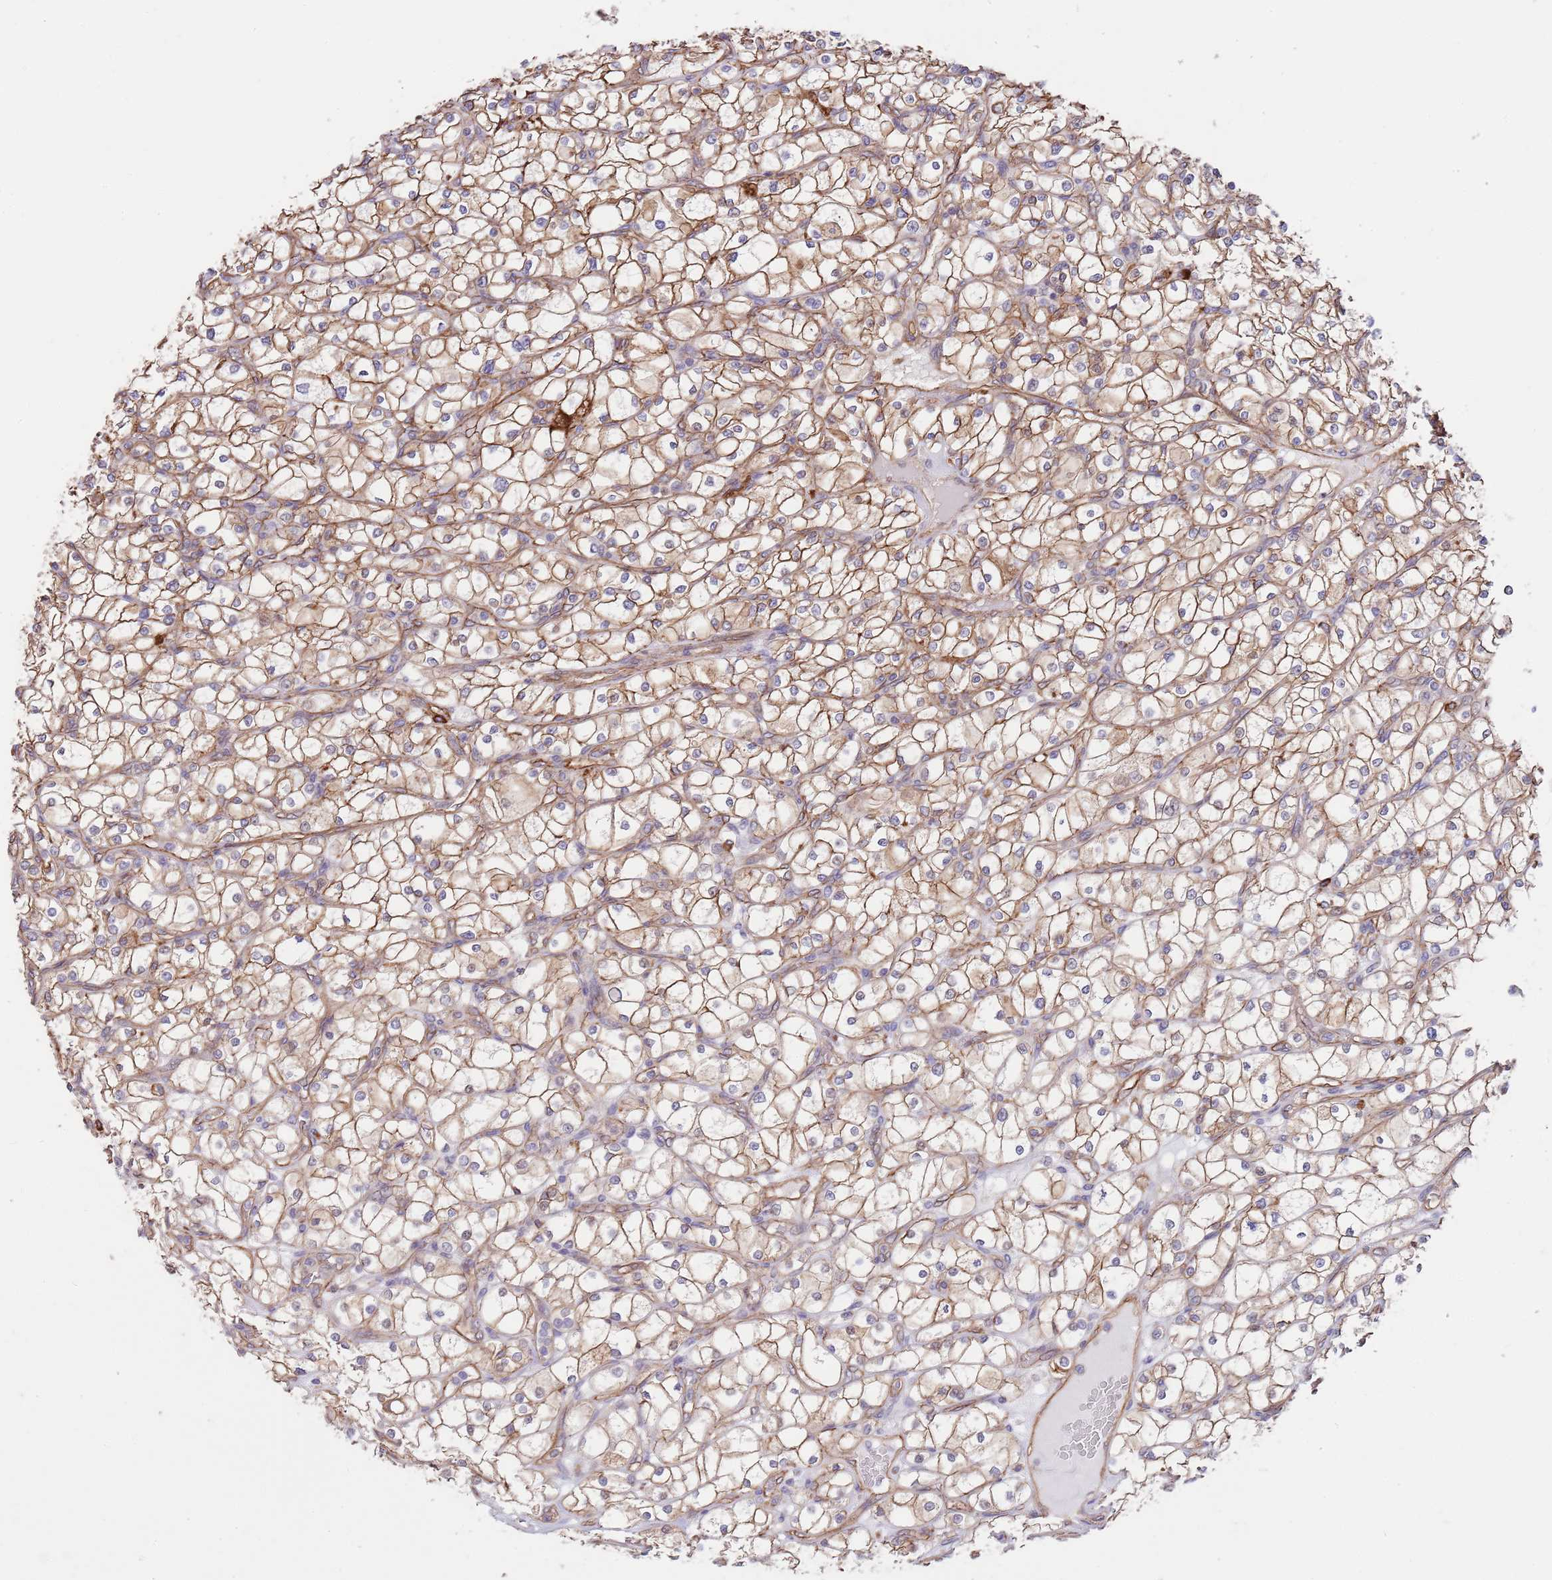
{"staining": {"intensity": "strong", "quantity": ">75%", "location": "cytoplasmic/membranous"}, "tissue": "renal cancer", "cell_type": "Tumor cells", "image_type": "cancer", "snomed": [{"axis": "morphology", "description": "Adenocarcinoma, NOS"}, {"axis": "topography", "description": "Kidney"}], "caption": "This is a photomicrograph of immunohistochemistry (IHC) staining of adenocarcinoma (renal), which shows strong positivity in the cytoplasmic/membranous of tumor cells.", "gene": "BPNT1", "patient": {"sex": "male", "age": 80}}